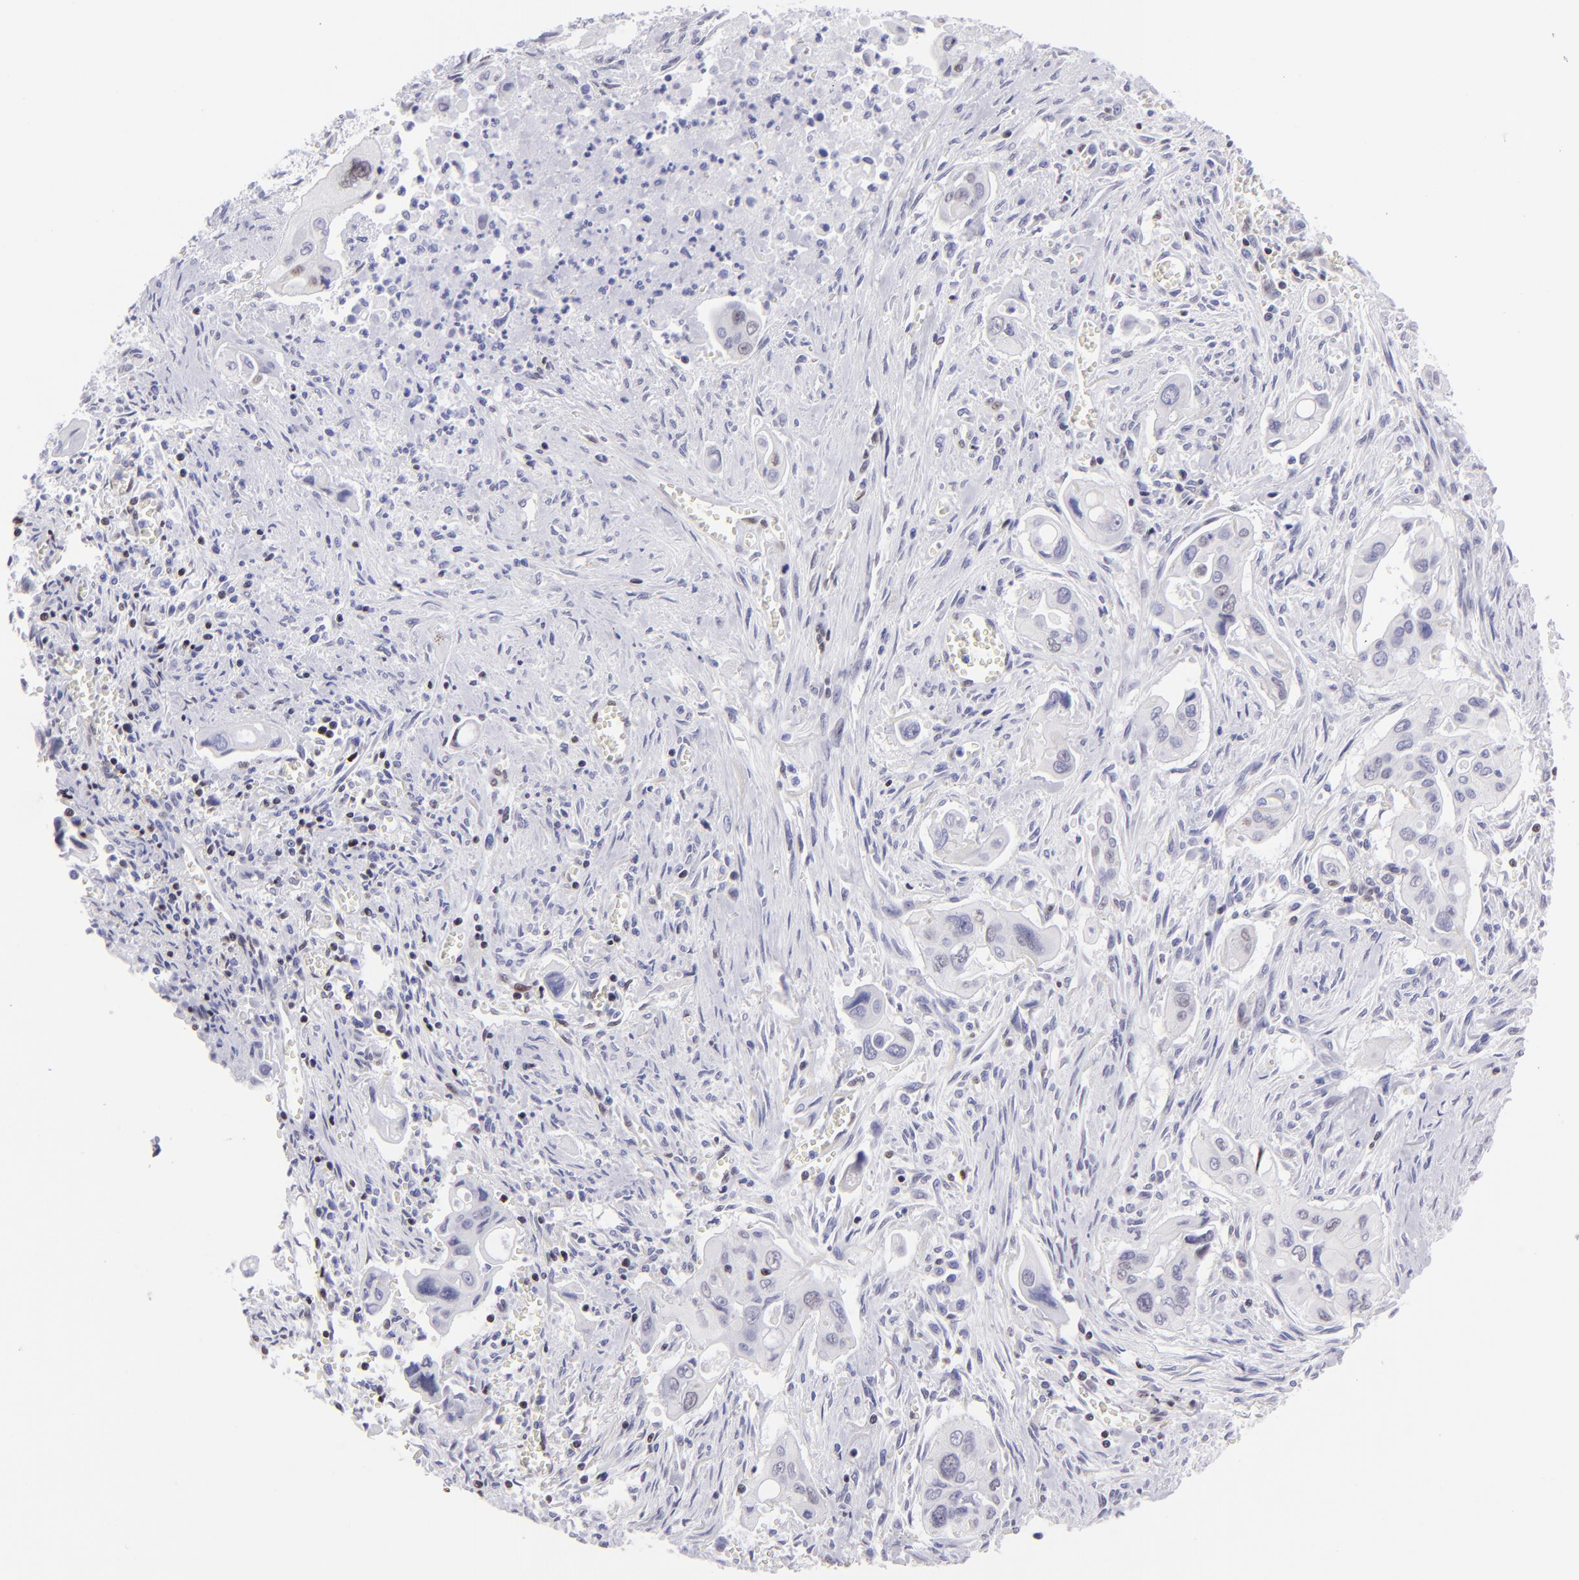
{"staining": {"intensity": "negative", "quantity": "none", "location": "none"}, "tissue": "pancreatic cancer", "cell_type": "Tumor cells", "image_type": "cancer", "snomed": [{"axis": "morphology", "description": "Adenocarcinoma, NOS"}, {"axis": "topography", "description": "Pancreas"}], "caption": "Histopathology image shows no protein positivity in tumor cells of pancreatic cancer tissue. (DAB immunohistochemistry, high magnification).", "gene": "ETS1", "patient": {"sex": "male", "age": 77}}